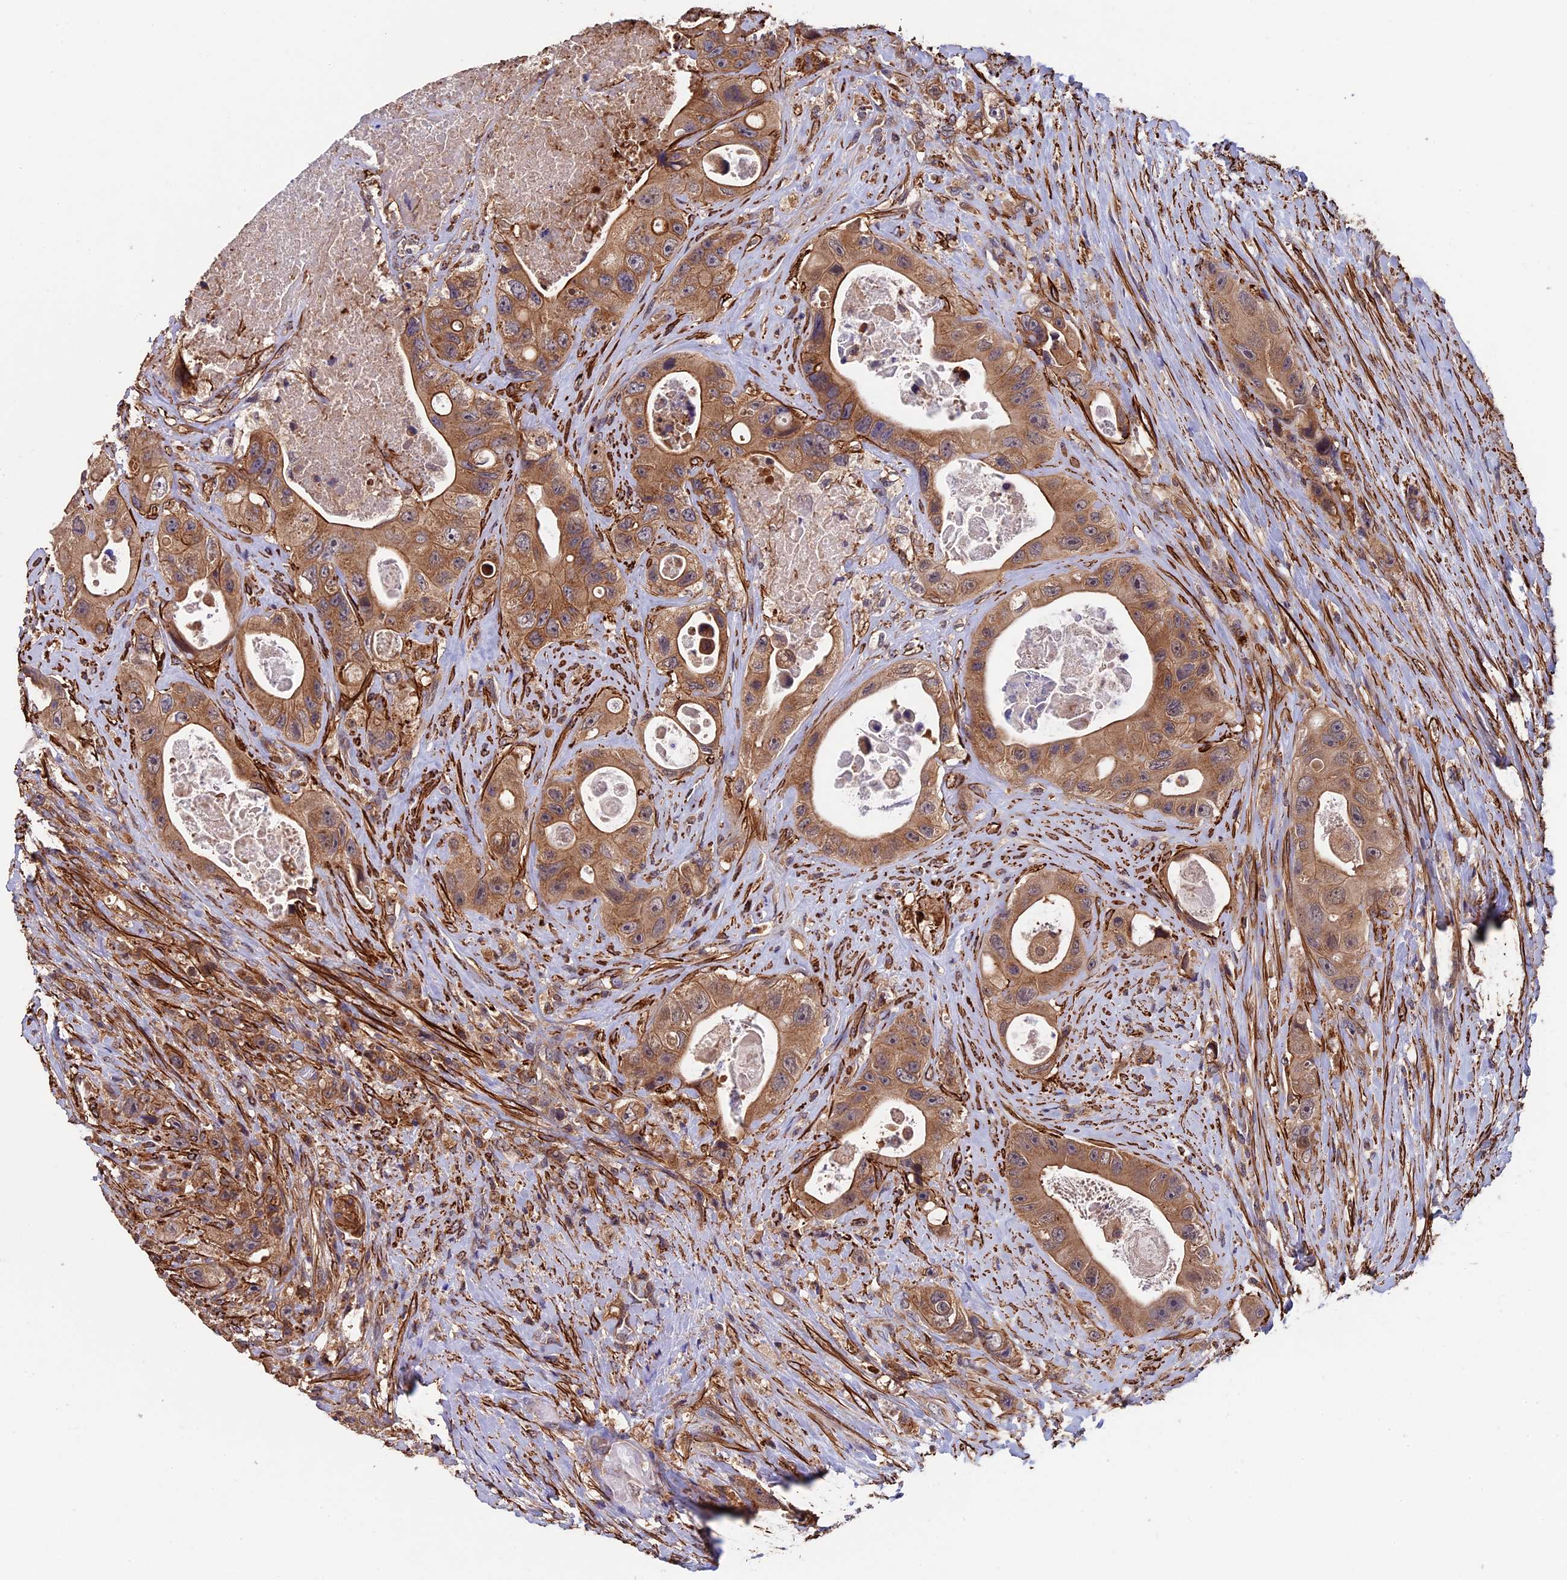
{"staining": {"intensity": "moderate", "quantity": "25%-75%", "location": "cytoplasmic/membranous"}, "tissue": "colorectal cancer", "cell_type": "Tumor cells", "image_type": "cancer", "snomed": [{"axis": "morphology", "description": "Adenocarcinoma, NOS"}, {"axis": "topography", "description": "Colon"}], "caption": "High-power microscopy captured an immunohistochemistry (IHC) image of adenocarcinoma (colorectal), revealing moderate cytoplasmic/membranous expression in about 25%-75% of tumor cells.", "gene": "SLC9A5", "patient": {"sex": "female", "age": 46}}